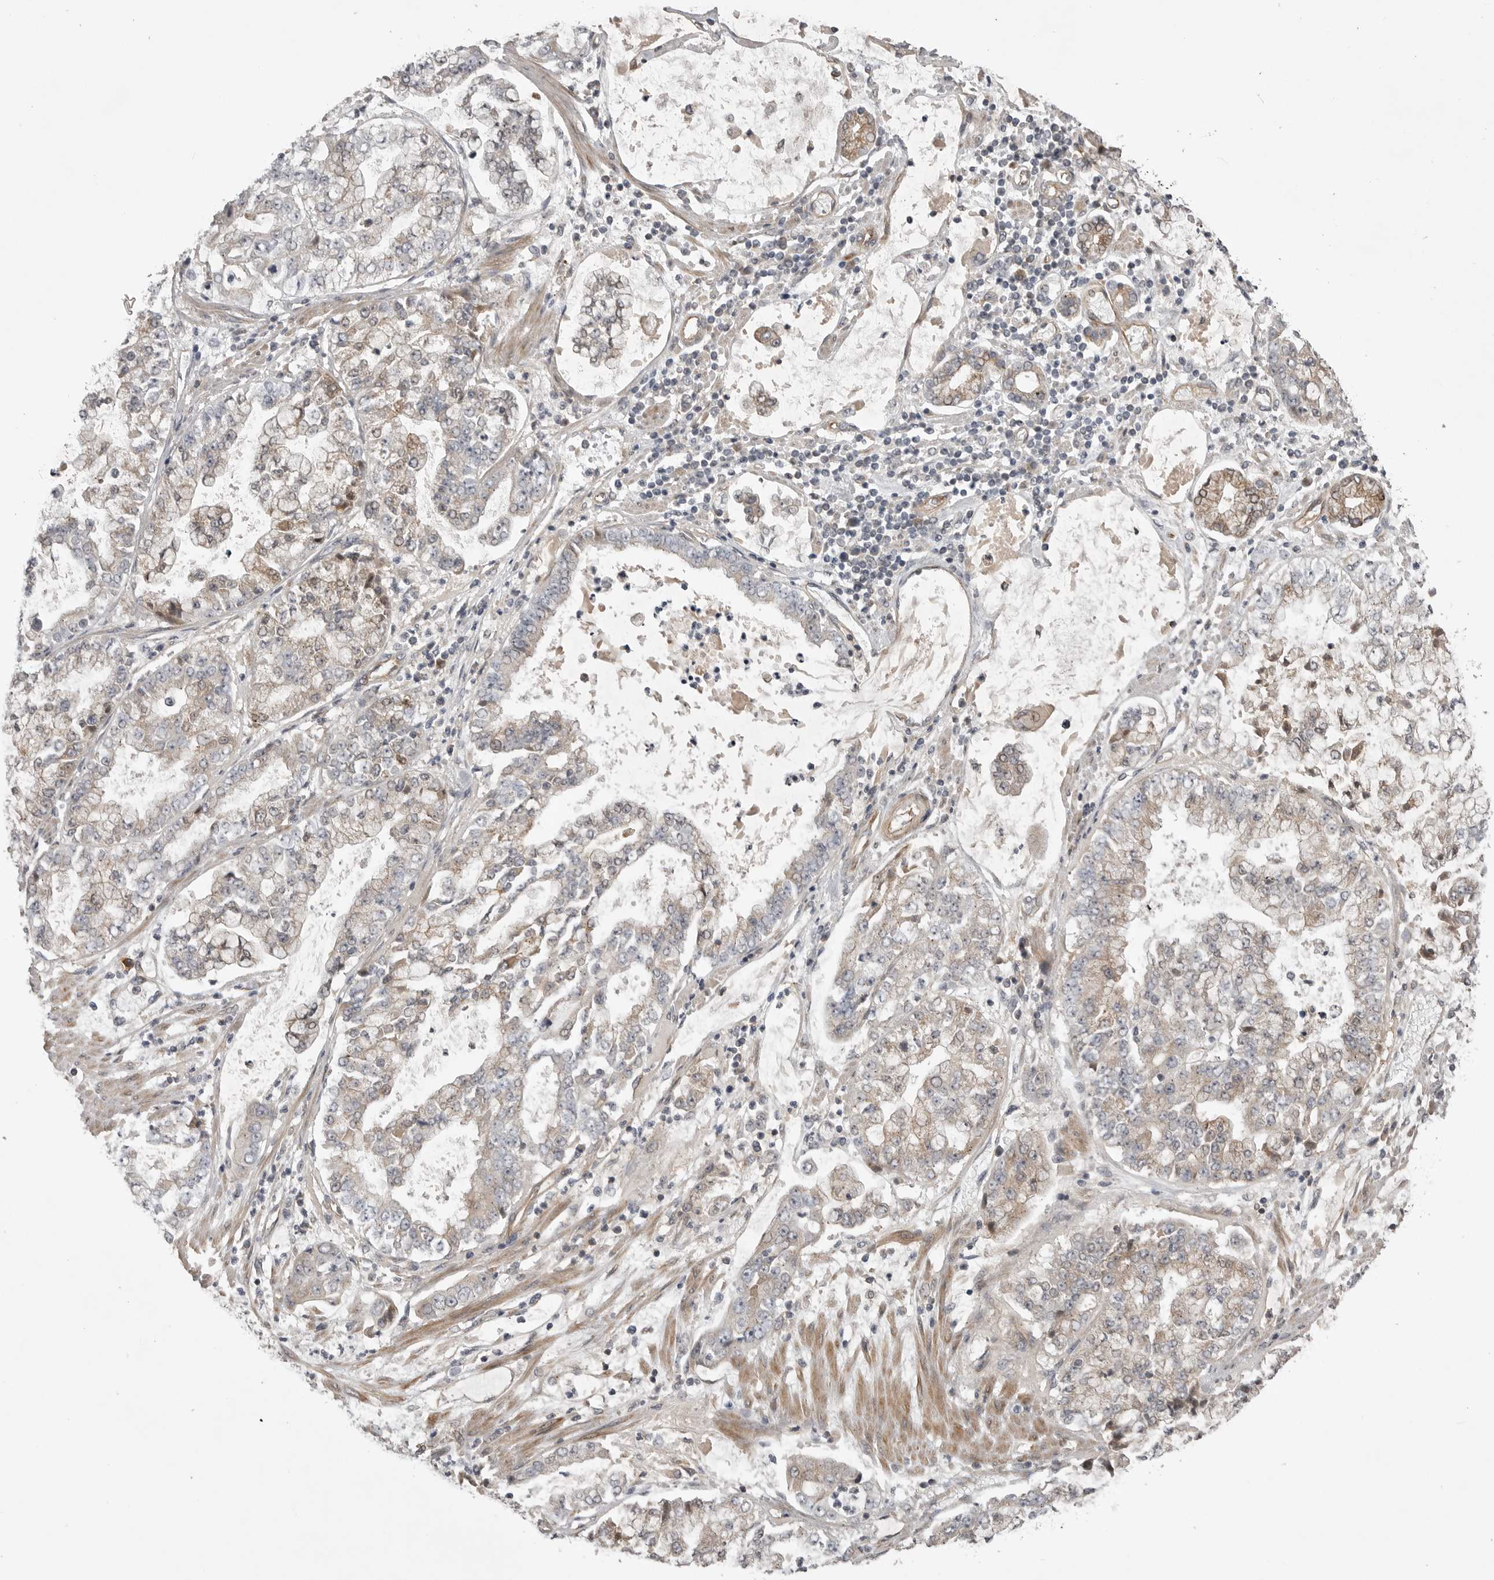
{"staining": {"intensity": "weak", "quantity": "<25%", "location": "cytoplasmic/membranous"}, "tissue": "stomach cancer", "cell_type": "Tumor cells", "image_type": "cancer", "snomed": [{"axis": "morphology", "description": "Adenocarcinoma, NOS"}, {"axis": "topography", "description": "Stomach"}], "caption": "Immunohistochemical staining of human stomach adenocarcinoma shows no significant expression in tumor cells.", "gene": "LRRC45", "patient": {"sex": "male", "age": 76}}